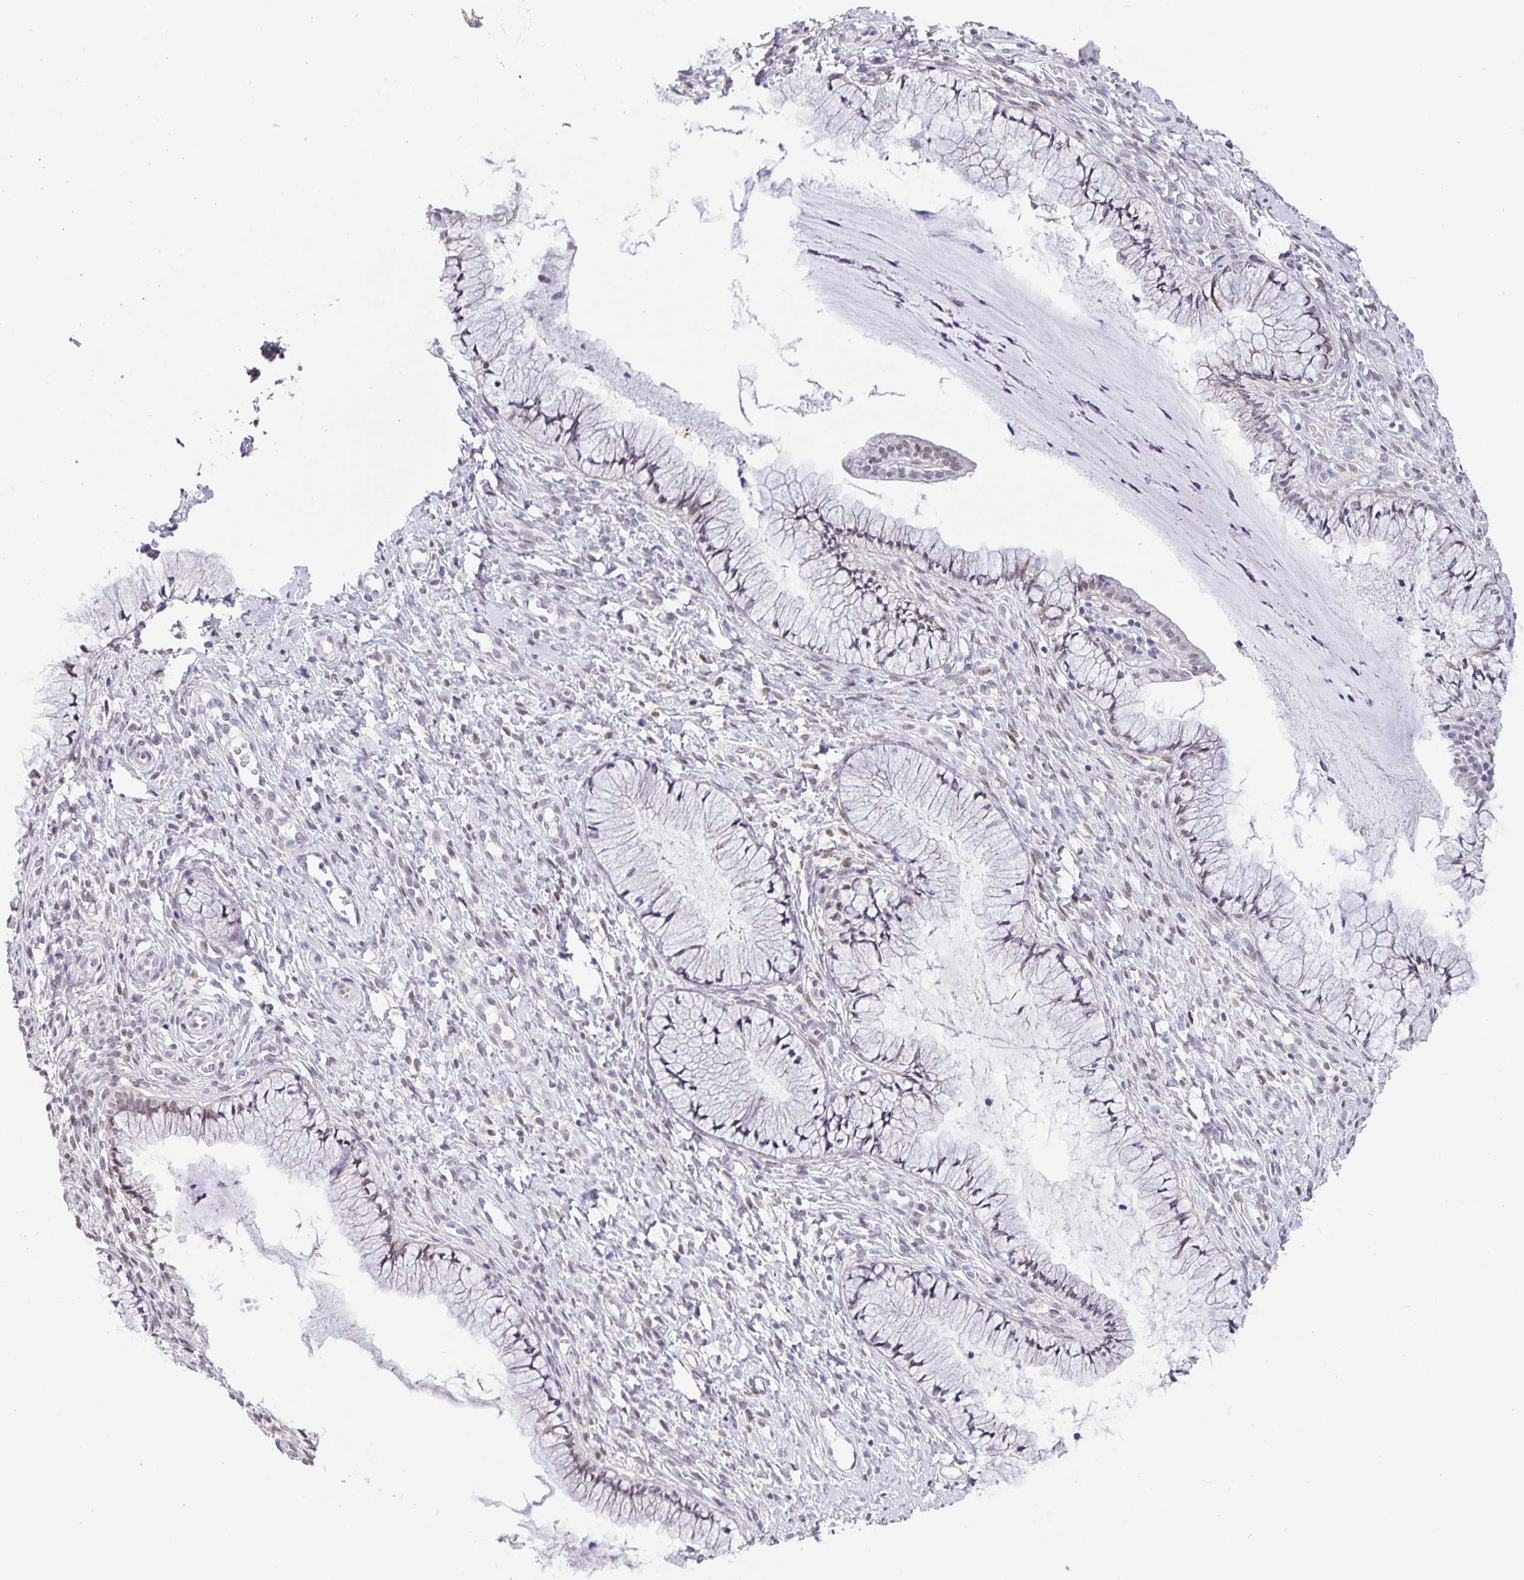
{"staining": {"intensity": "negative", "quantity": "none", "location": "none"}, "tissue": "cervix", "cell_type": "Glandular cells", "image_type": "normal", "snomed": [{"axis": "morphology", "description": "Normal tissue, NOS"}, {"axis": "topography", "description": "Cervix"}], "caption": "Immunohistochemistry of normal cervix displays no staining in glandular cells. (DAB (3,3'-diaminobenzidine) immunohistochemistry, high magnification).", "gene": "FOSL2", "patient": {"sex": "female", "age": 36}}